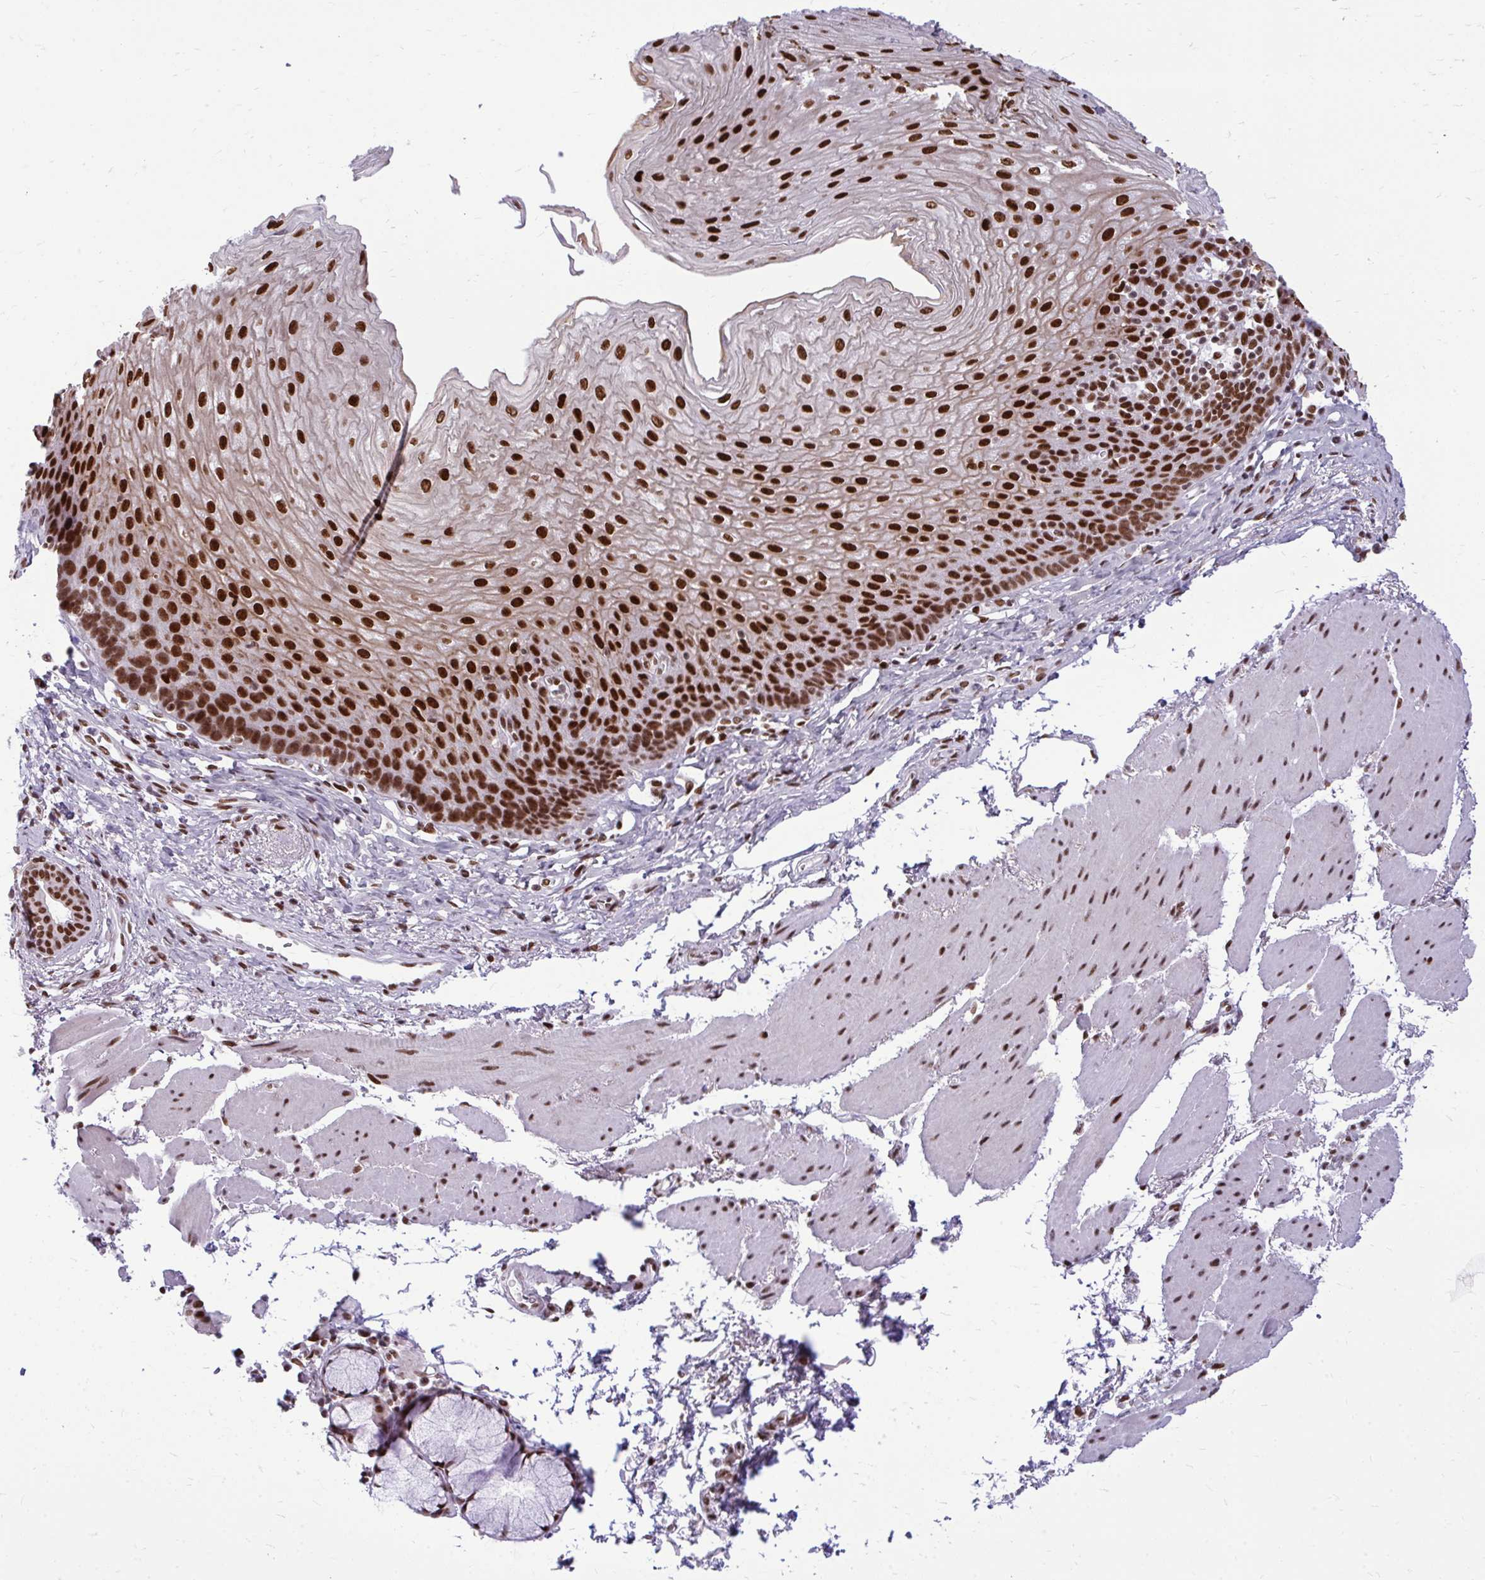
{"staining": {"intensity": "strong", "quantity": ">75%", "location": "cytoplasmic/membranous,nuclear"}, "tissue": "esophagus", "cell_type": "Squamous epithelial cells", "image_type": "normal", "snomed": [{"axis": "morphology", "description": "Normal tissue, NOS"}, {"axis": "topography", "description": "Esophagus"}], "caption": "This is a histology image of immunohistochemistry staining of benign esophagus, which shows strong expression in the cytoplasmic/membranous,nuclear of squamous epithelial cells.", "gene": "CDYL", "patient": {"sex": "female", "age": 81}}